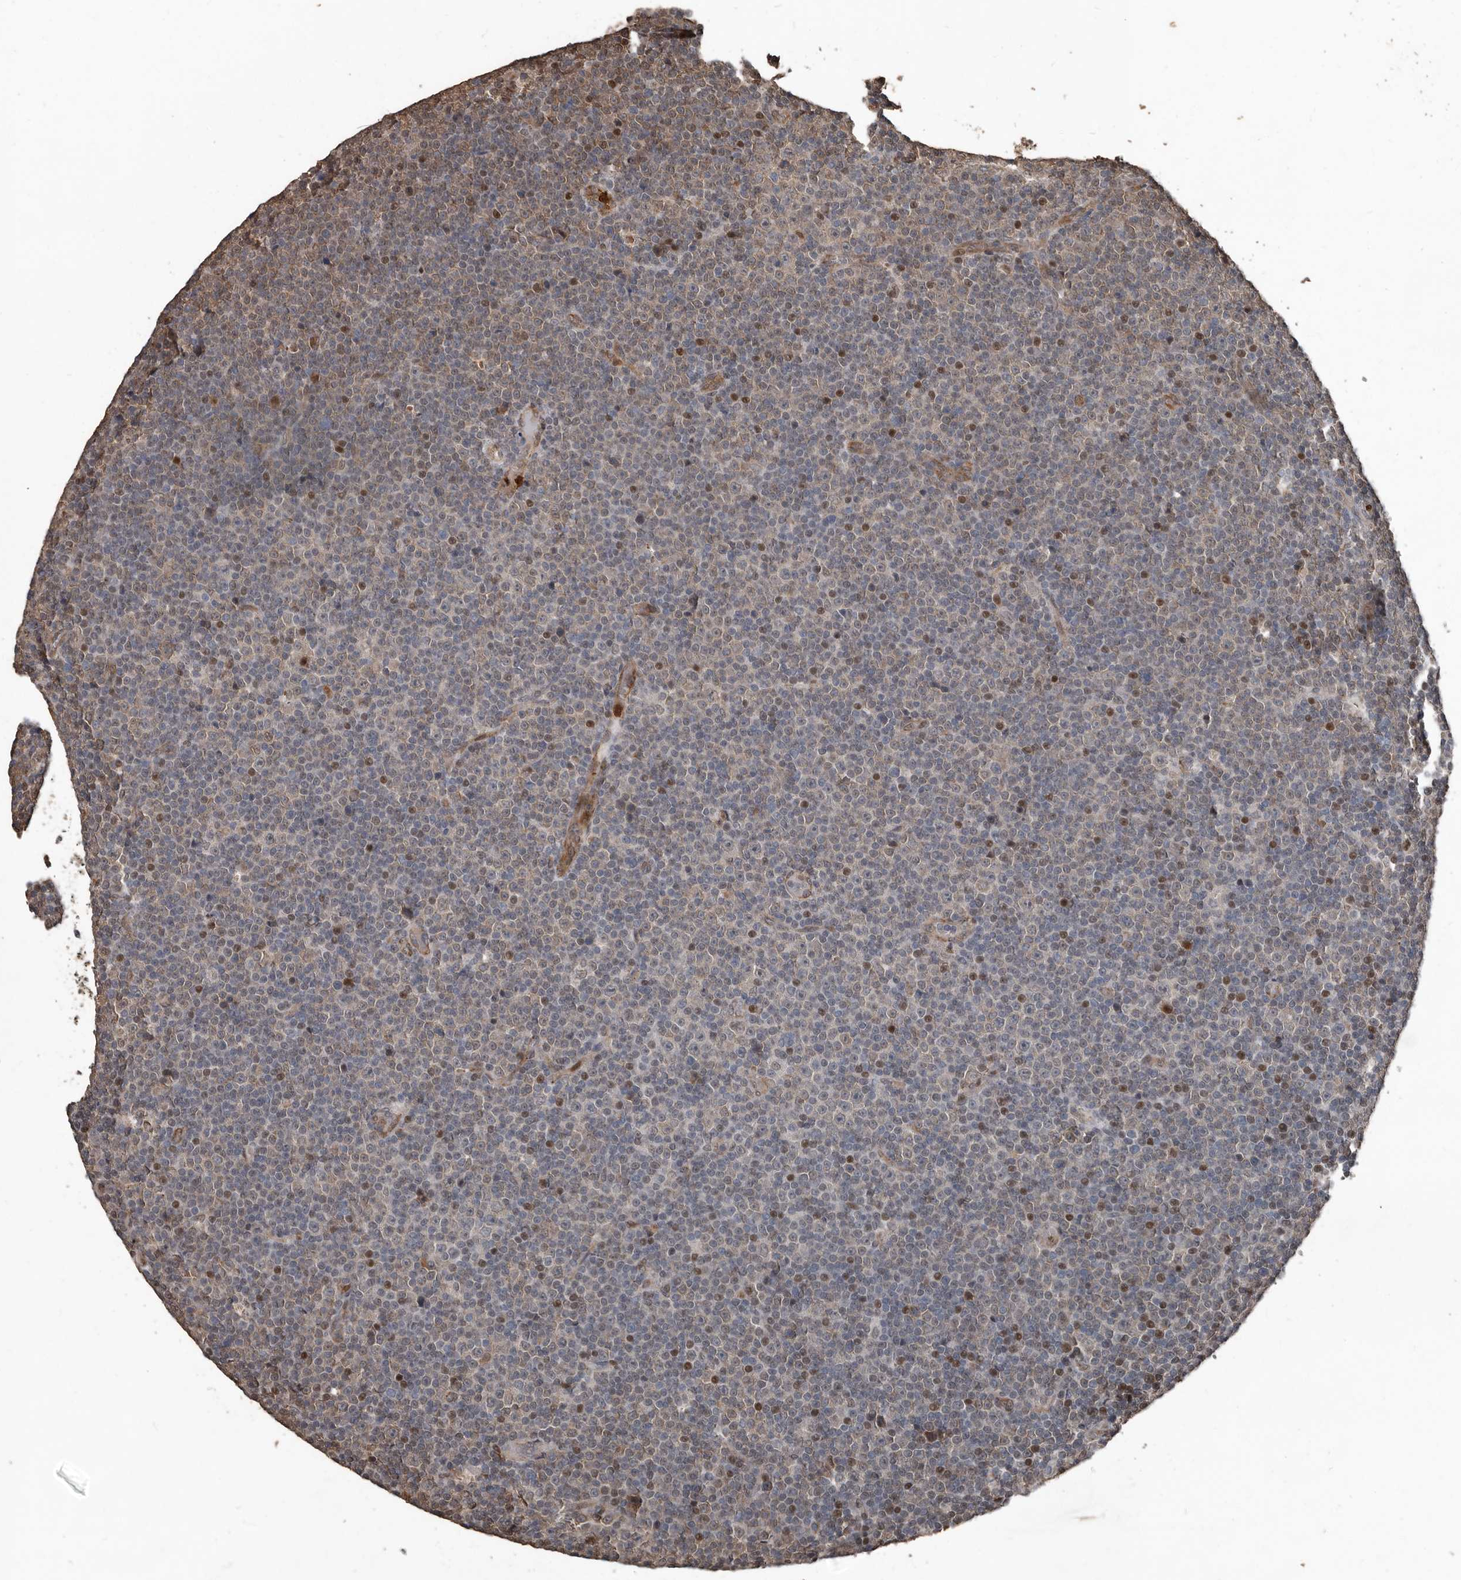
{"staining": {"intensity": "weak", "quantity": "<25%", "location": "cytoplasmic/membranous"}, "tissue": "lymphoma", "cell_type": "Tumor cells", "image_type": "cancer", "snomed": [{"axis": "morphology", "description": "Malignant lymphoma, non-Hodgkin's type, Low grade"}, {"axis": "topography", "description": "Lymph node"}], "caption": "IHC of low-grade malignant lymphoma, non-Hodgkin's type displays no expression in tumor cells.", "gene": "FSBP", "patient": {"sex": "female", "age": 67}}